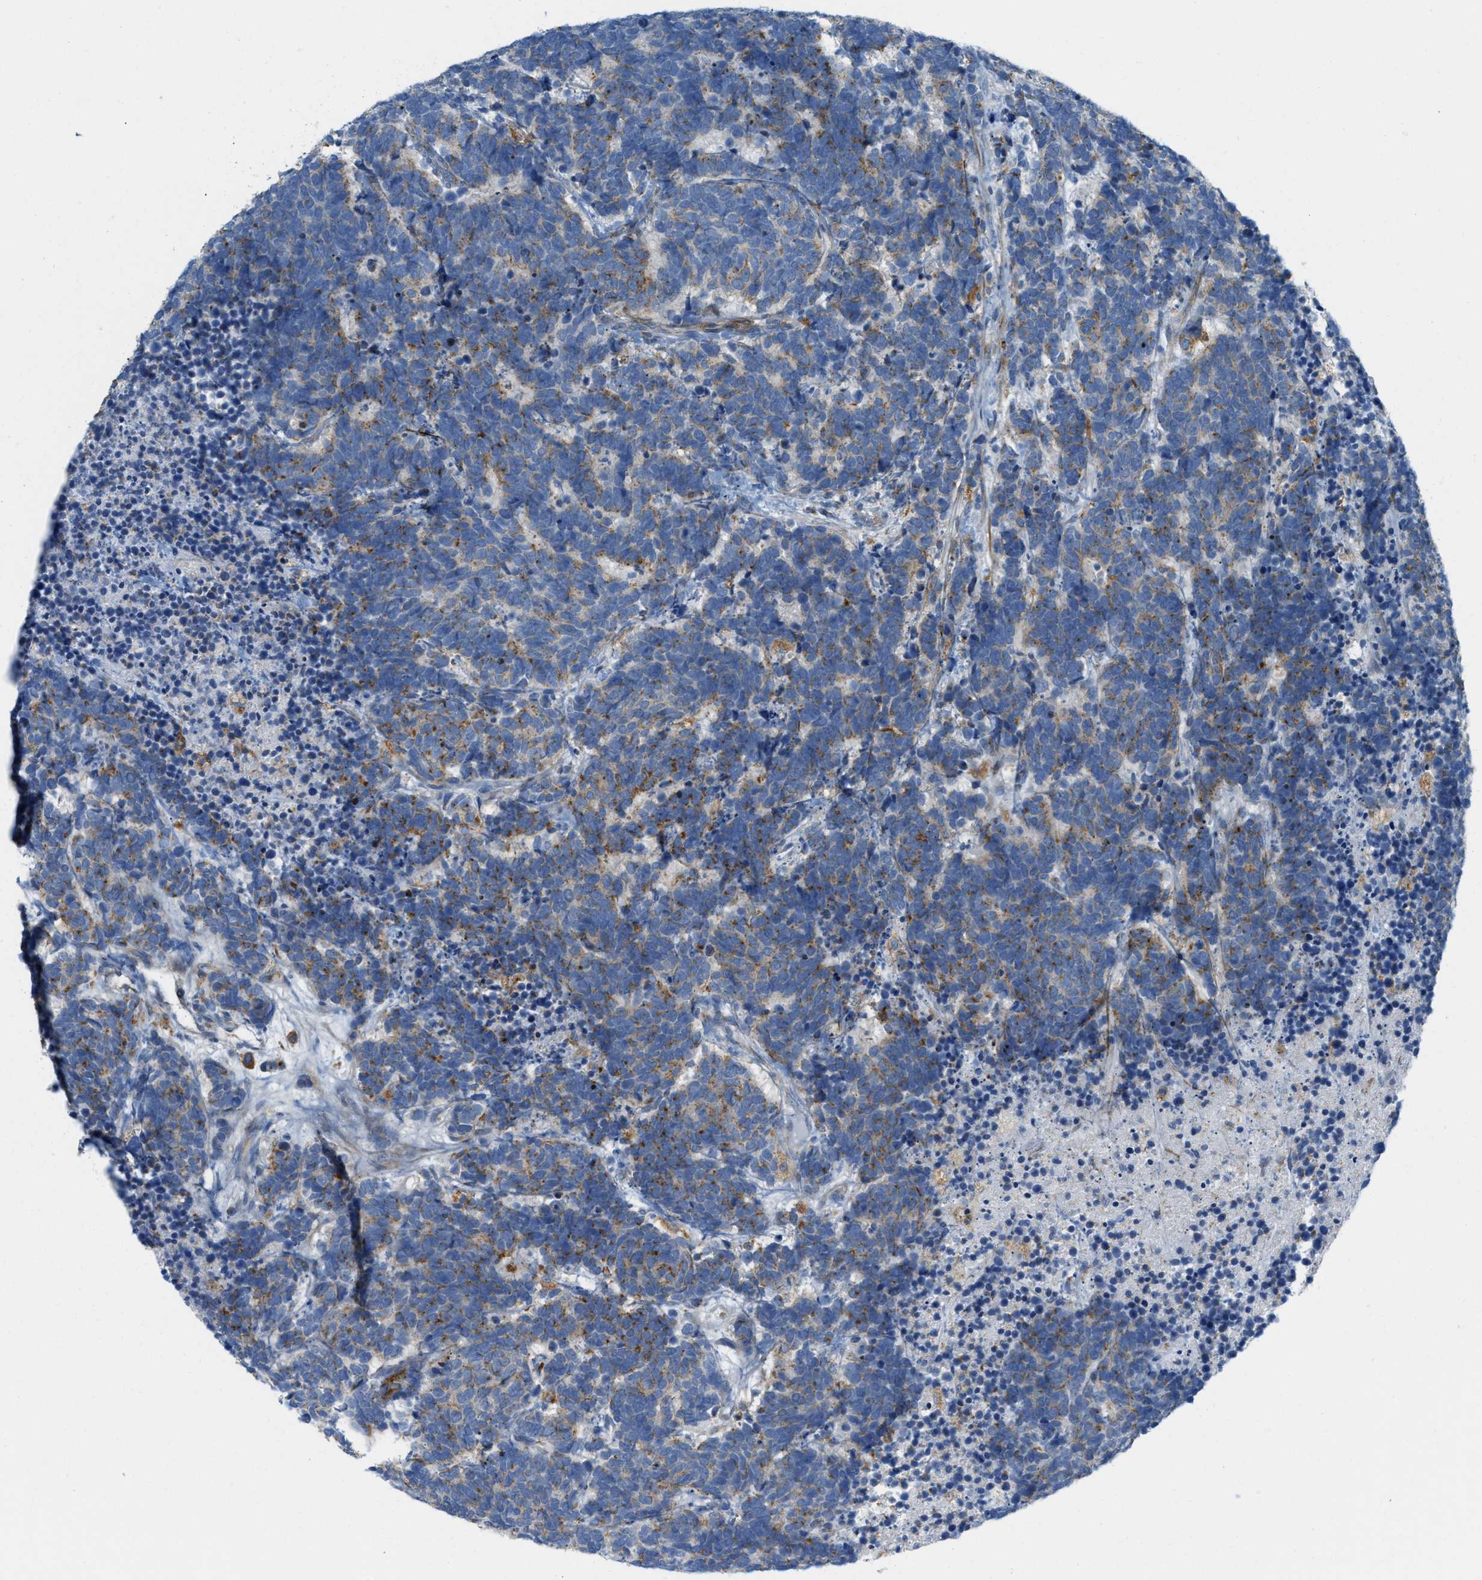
{"staining": {"intensity": "moderate", "quantity": ">75%", "location": "cytoplasmic/membranous"}, "tissue": "carcinoid", "cell_type": "Tumor cells", "image_type": "cancer", "snomed": [{"axis": "morphology", "description": "Carcinoma, NOS"}, {"axis": "morphology", "description": "Carcinoid, malignant, NOS"}, {"axis": "topography", "description": "Urinary bladder"}], "caption": "Immunohistochemistry photomicrograph of carcinoid (malignant) stained for a protein (brown), which reveals medium levels of moderate cytoplasmic/membranous staining in approximately >75% of tumor cells.", "gene": "LMBRD1", "patient": {"sex": "male", "age": 57}}